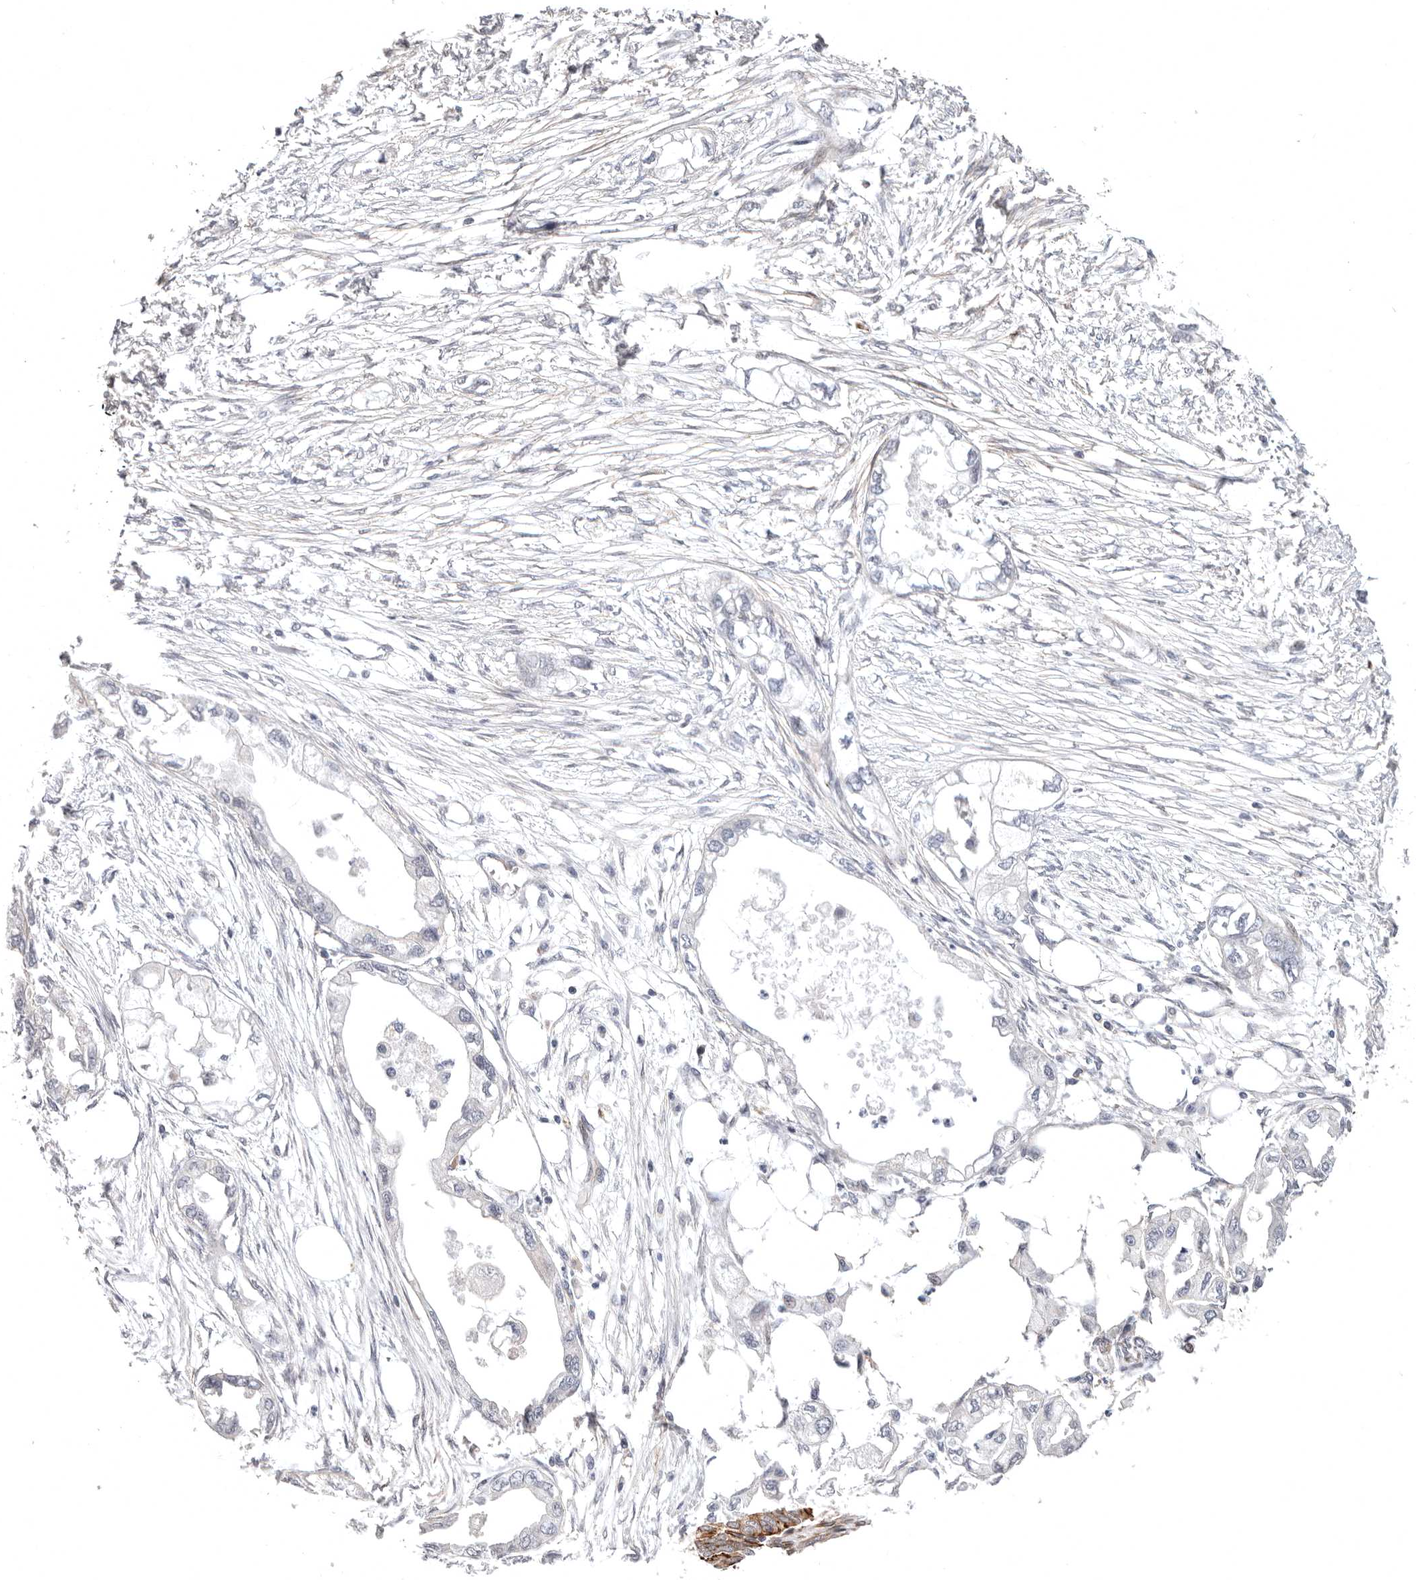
{"staining": {"intensity": "negative", "quantity": "none", "location": "none"}, "tissue": "endometrial cancer", "cell_type": "Tumor cells", "image_type": "cancer", "snomed": [{"axis": "morphology", "description": "Adenocarcinoma, NOS"}, {"axis": "morphology", "description": "Adenocarcinoma, metastatic, NOS"}, {"axis": "topography", "description": "Adipose tissue"}, {"axis": "topography", "description": "Endometrium"}], "caption": "Tumor cells show no significant protein positivity in endometrial cancer (metastatic adenocarcinoma).", "gene": "SZT2", "patient": {"sex": "female", "age": 67}}